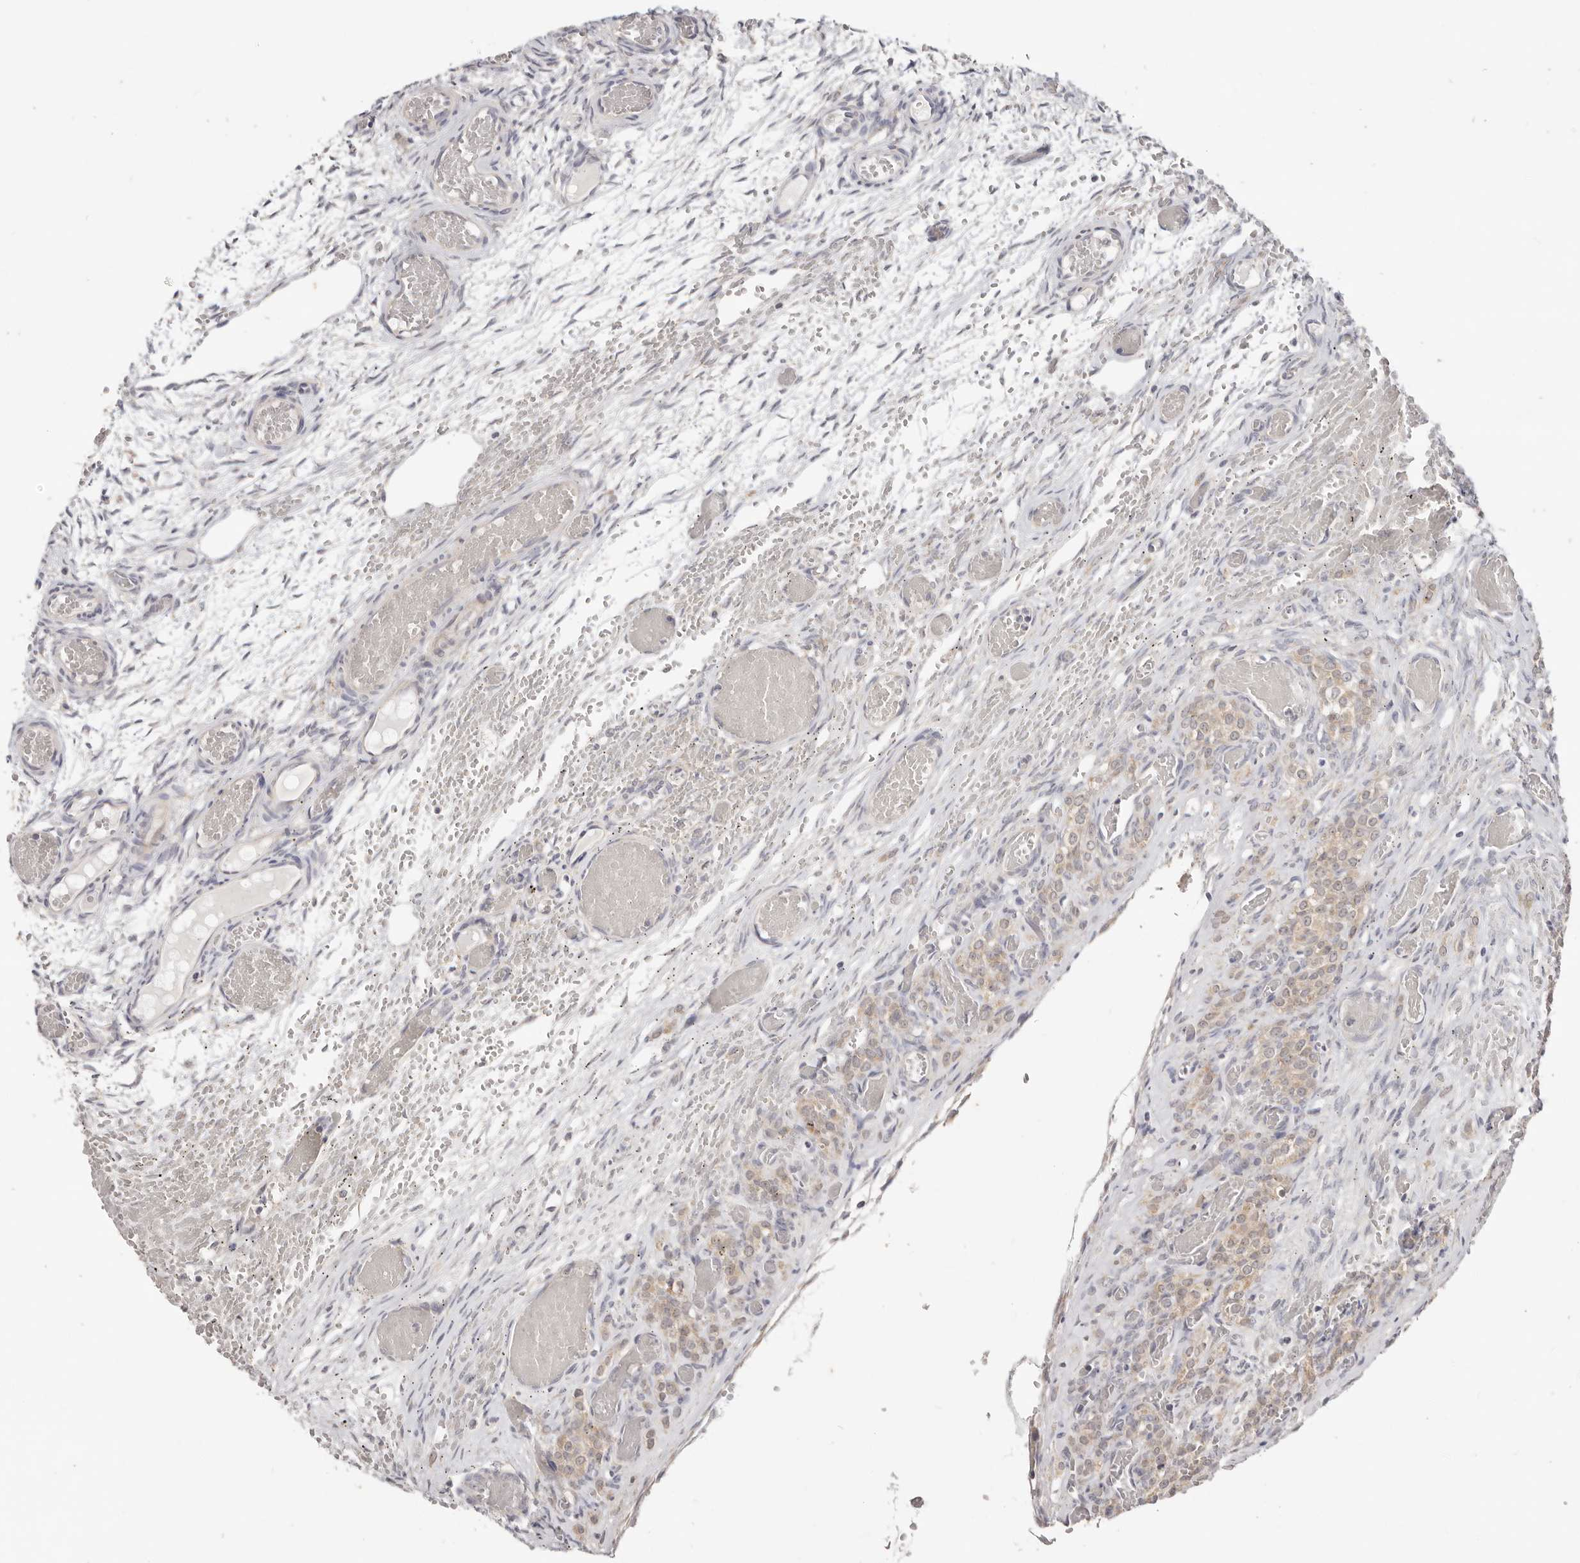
{"staining": {"intensity": "negative", "quantity": "none", "location": "none"}, "tissue": "ovary", "cell_type": "Follicle cells", "image_type": "normal", "snomed": [{"axis": "morphology", "description": "Adenocarcinoma, NOS"}, {"axis": "topography", "description": "Endometrium"}], "caption": "Protein analysis of benign ovary exhibits no significant expression in follicle cells.", "gene": "WDR77", "patient": {"sex": "female", "age": 32}}